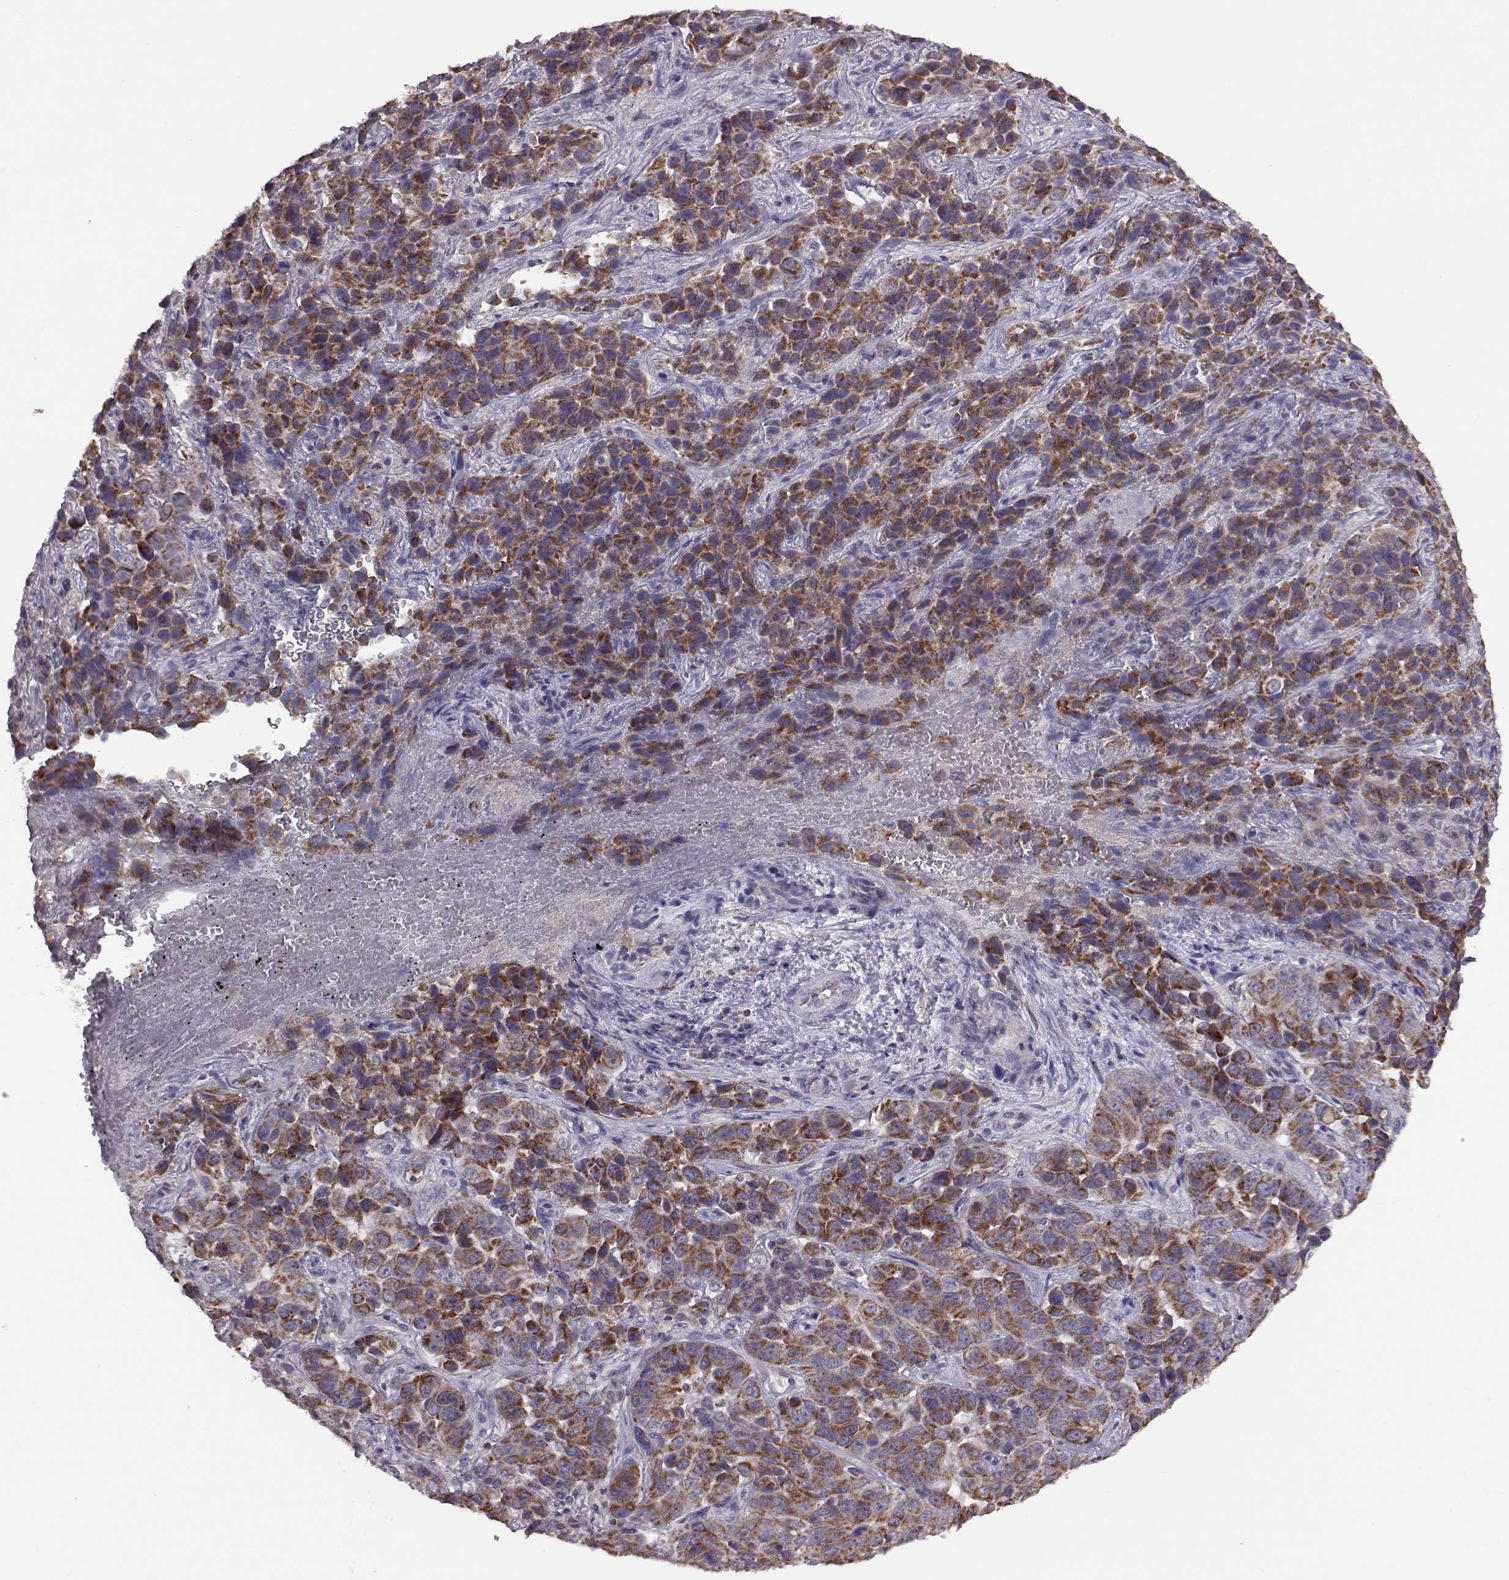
{"staining": {"intensity": "strong", "quantity": "25%-75%", "location": "cytoplasmic/membranous"}, "tissue": "liver cancer", "cell_type": "Tumor cells", "image_type": "cancer", "snomed": [{"axis": "morphology", "description": "Cholangiocarcinoma"}, {"axis": "topography", "description": "Liver"}], "caption": "An immunohistochemistry histopathology image of tumor tissue is shown. Protein staining in brown shows strong cytoplasmic/membranous positivity in cholangiocarcinoma (liver) within tumor cells.", "gene": "DOK2", "patient": {"sex": "female", "age": 52}}